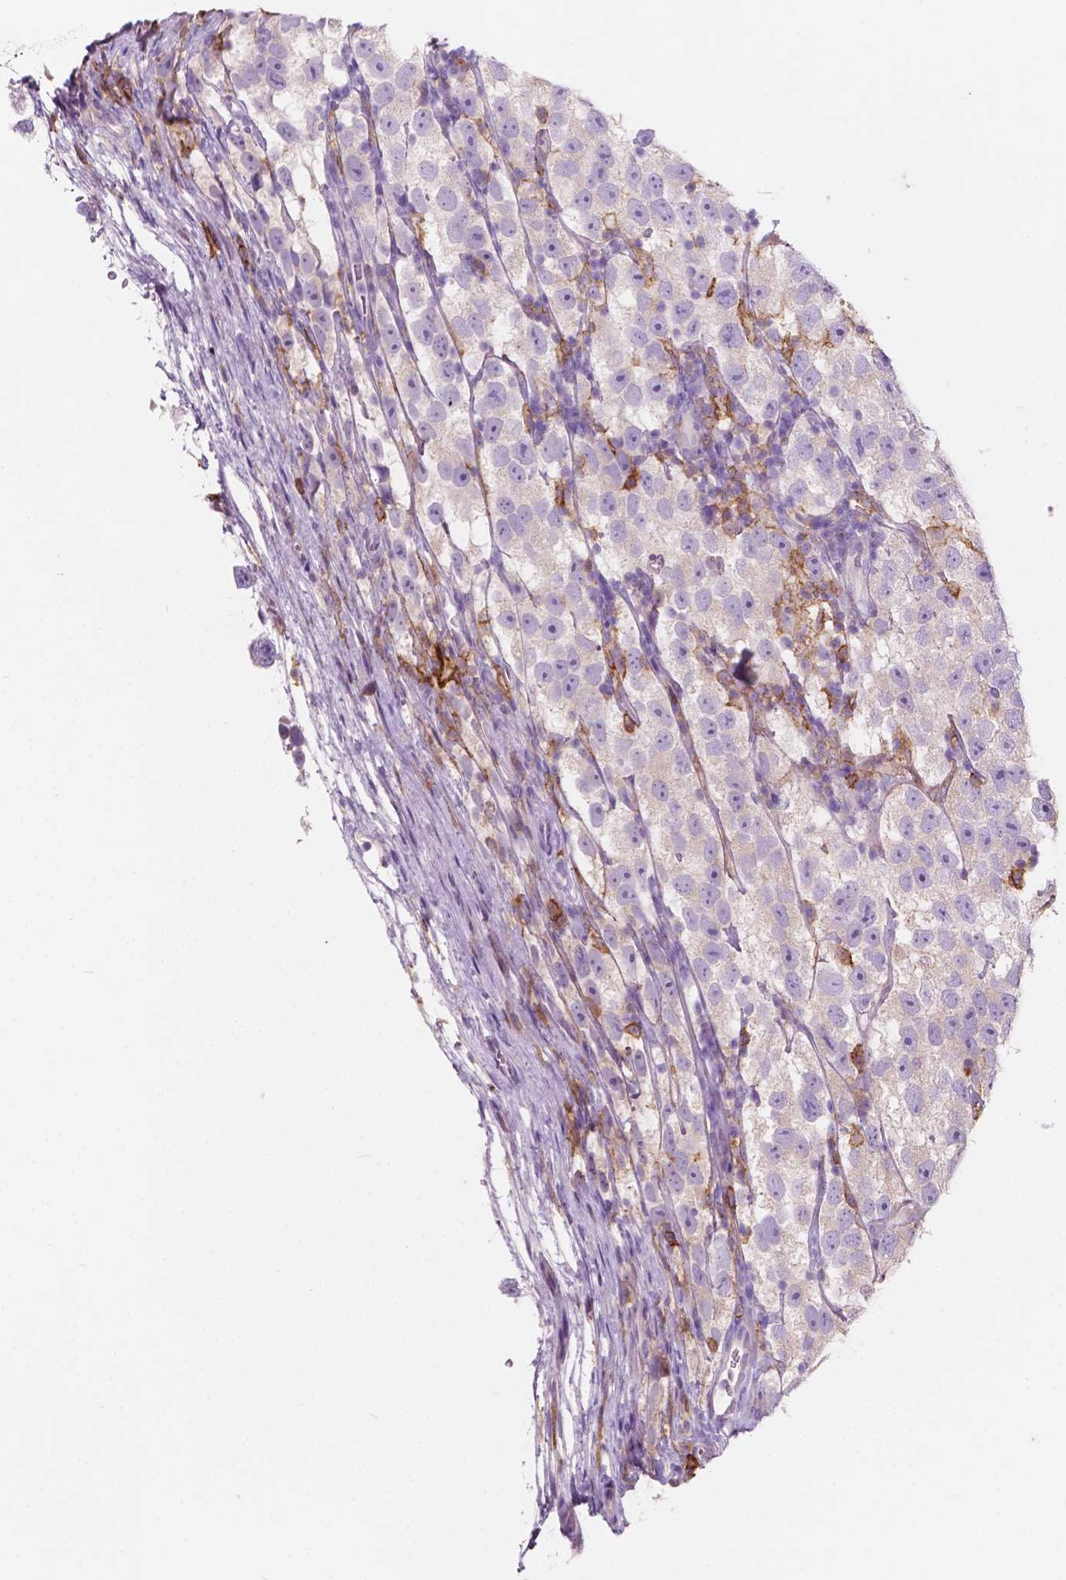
{"staining": {"intensity": "negative", "quantity": "none", "location": "none"}, "tissue": "testis cancer", "cell_type": "Tumor cells", "image_type": "cancer", "snomed": [{"axis": "morphology", "description": "Seminoma, NOS"}, {"axis": "topography", "description": "Testis"}], "caption": "Immunohistochemical staining of seminoma (testis) reveals no significant staining in tumor cells.", "gene": "SEMA4A", "patient": {"sex": "male", "age": 26}}